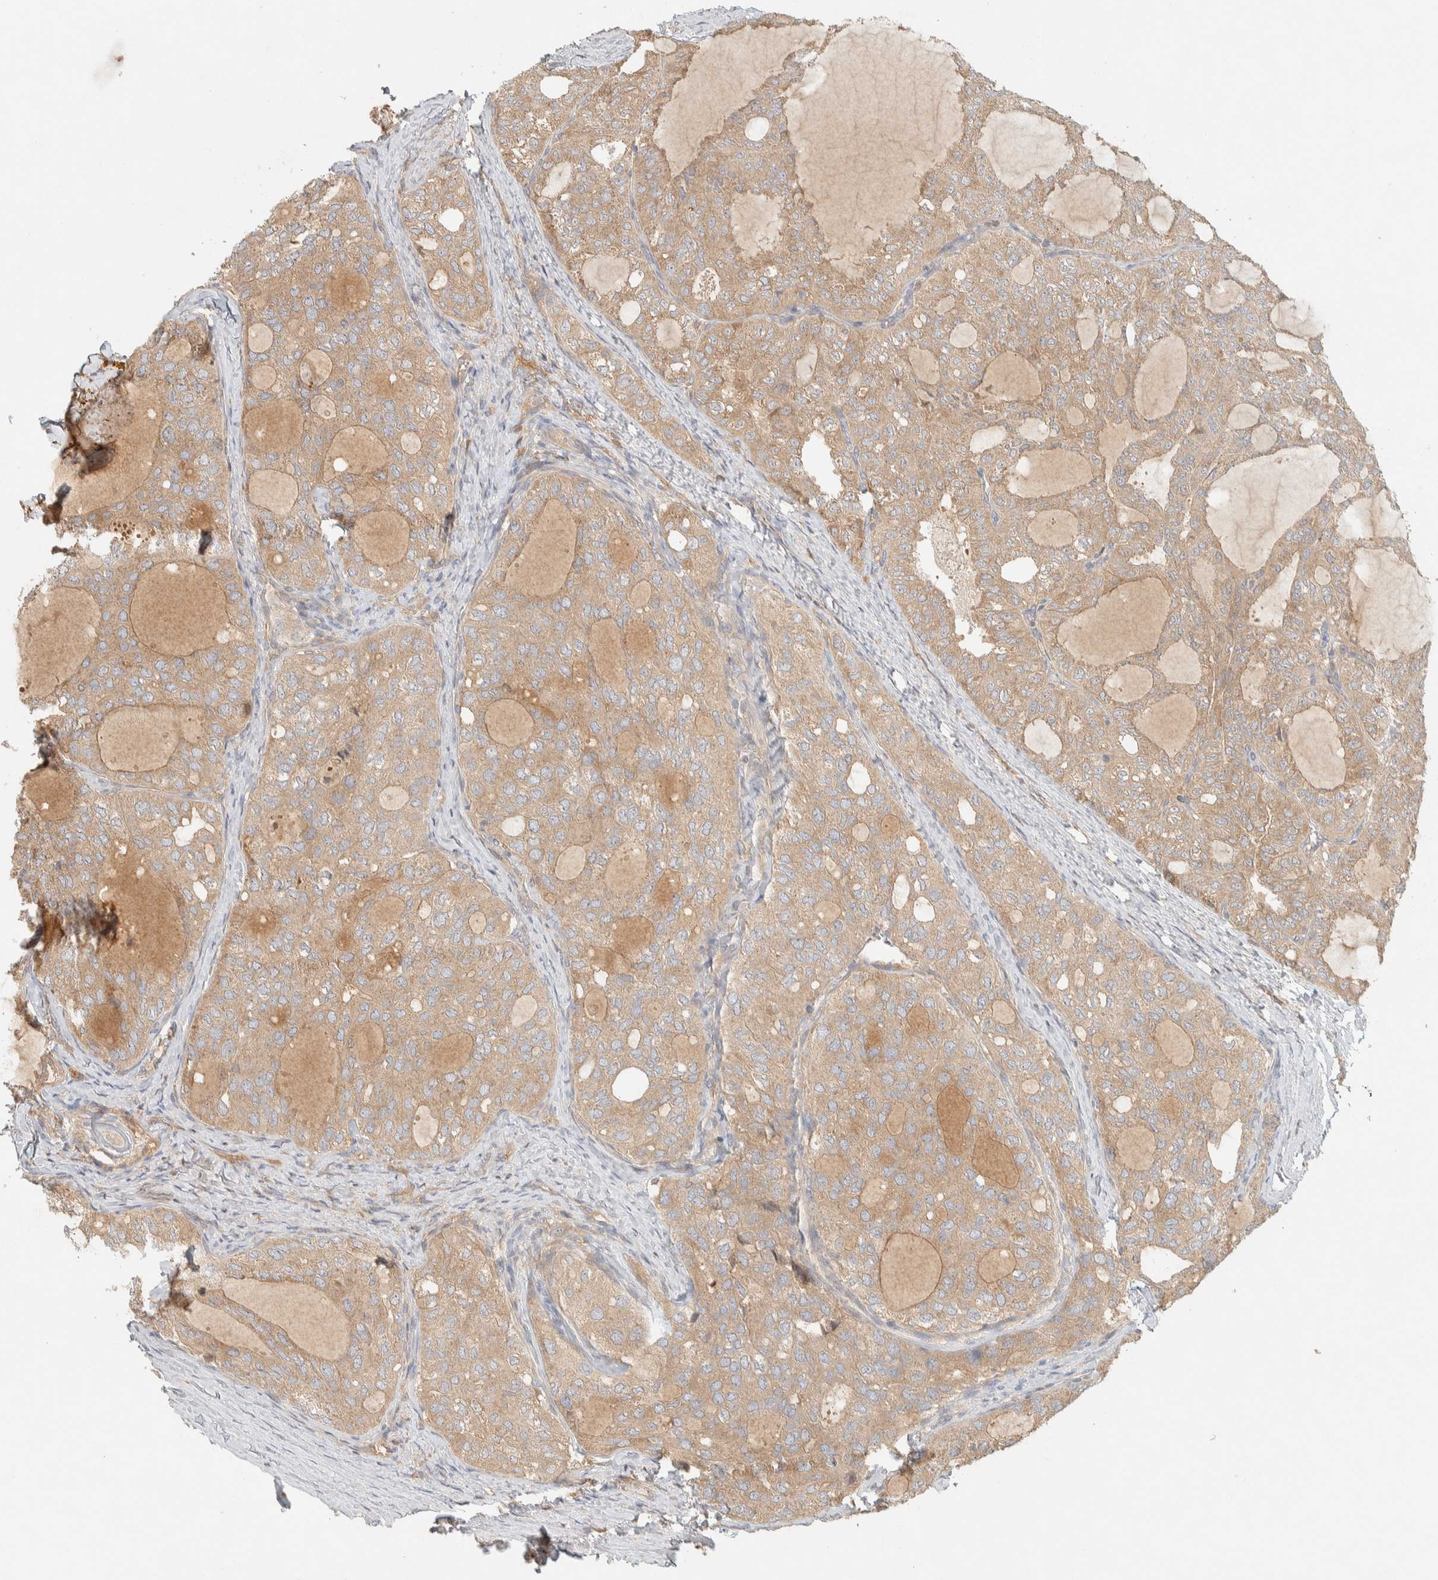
{"staining": {"intensity": "weak", "quantity": ">75%", "location": "cytoplasmic/membranous"}, "tissue": "thyroid cancer", "cell_type": "Tumor cells", "image_type": "cancer", "snomed": [{"axis": "morphology", "description": "Follicular adenoma carcinoma, NOS"}, {"axis": "topography", "description": "Thyroid gland"}], "caption": "Thyroid follicular adenoma carcinoma tissue exhibits weak cytoplasmic/membranous staining in approximately >75% of tumor cells (IHC, brightfield microscopy, high magnification).", "gene": "FAM167A", "patient": {"sex": "male", "age": 75}}